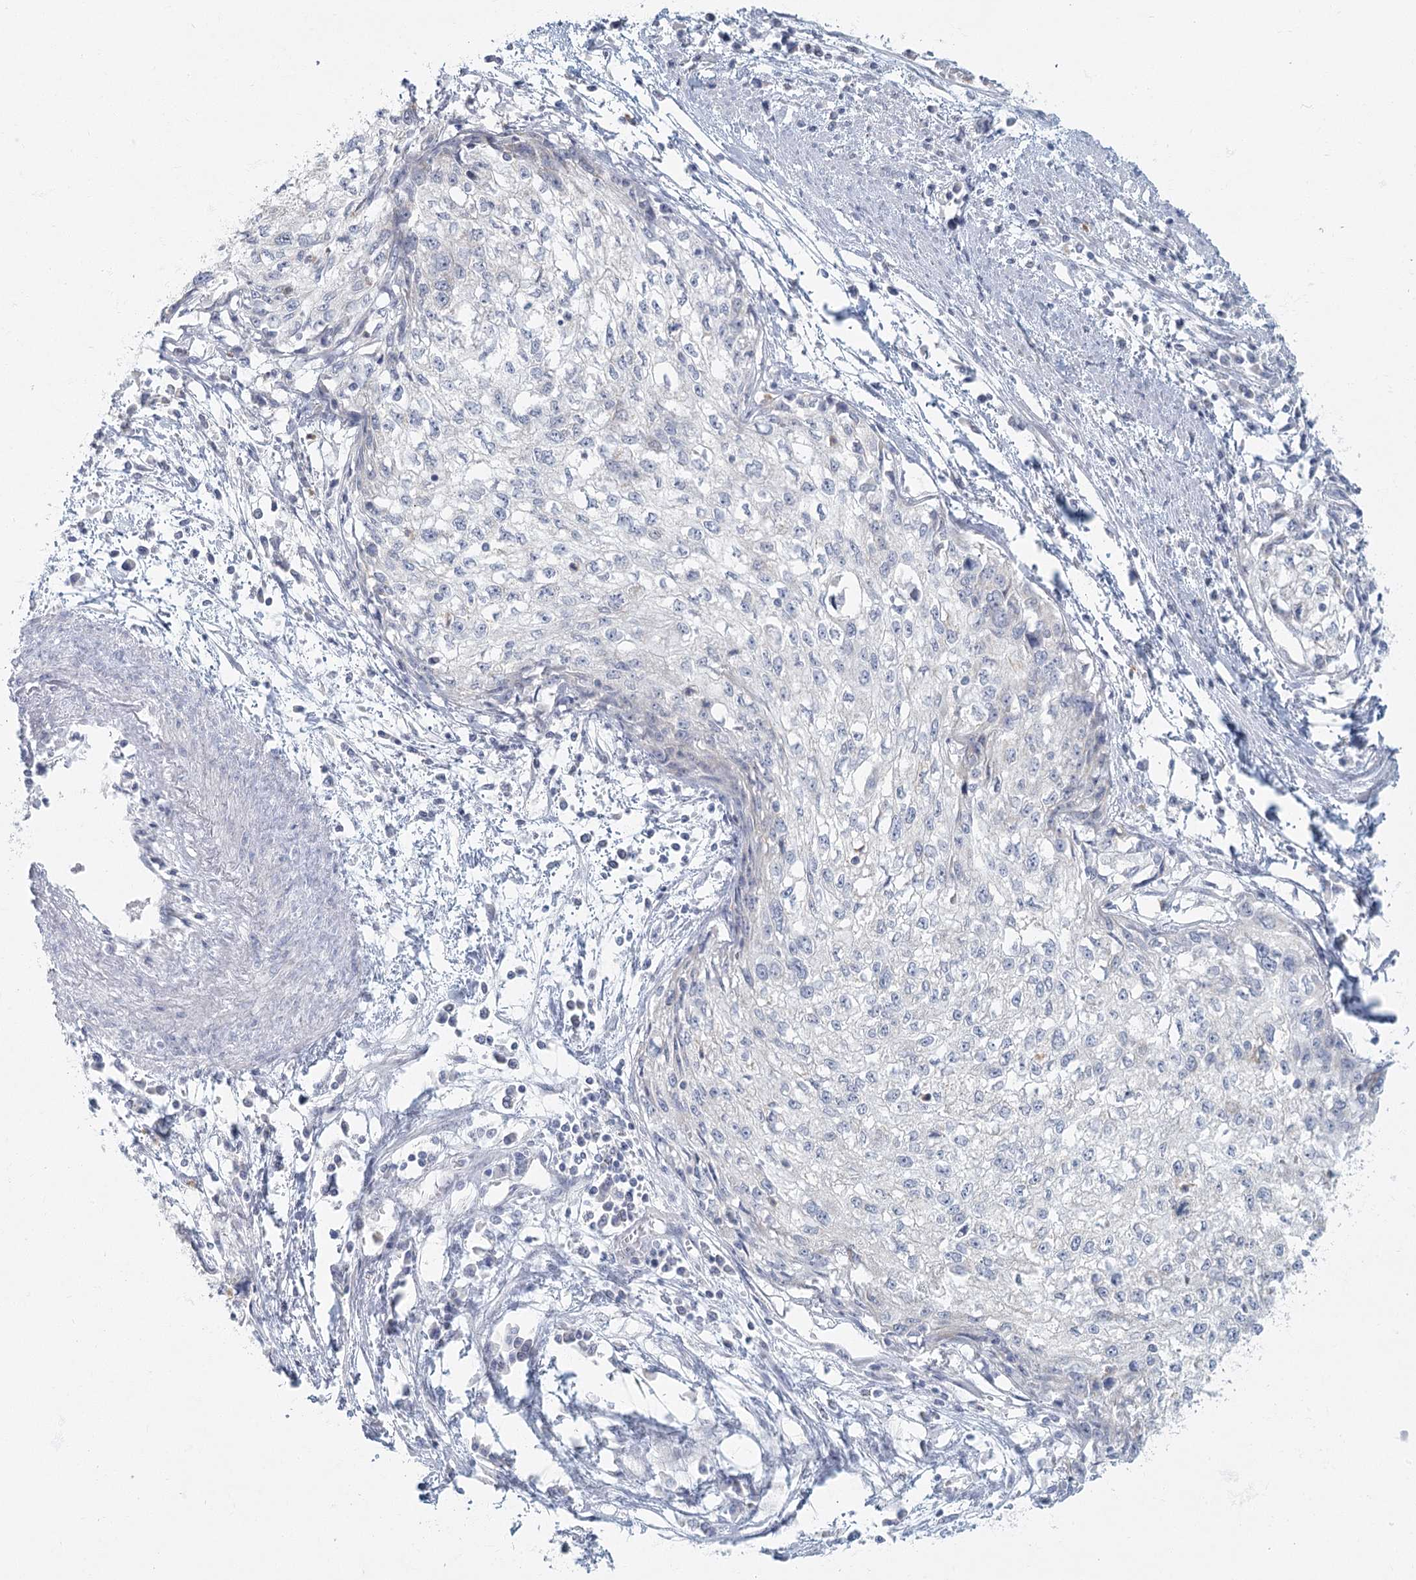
{"staining": {"intensity": "negative", "quantity": "none", "location": "none"}, "tissue": "cervical cancer", "cell_type": "Tumor cells", "image_type": "cancer", "snomed": [{"axis": "morphology", "description": "Squamous cell carcinoma, NOS"}, {"axis": "topography", "description": "Cervix"}], "caption": "Squamous cell carcinoma (cervical) was stained to show a protein in brown. There is no significant expression in tumor cells.", "gene": "FAM110C", "patient": {"sex": "female", "age": 57}}